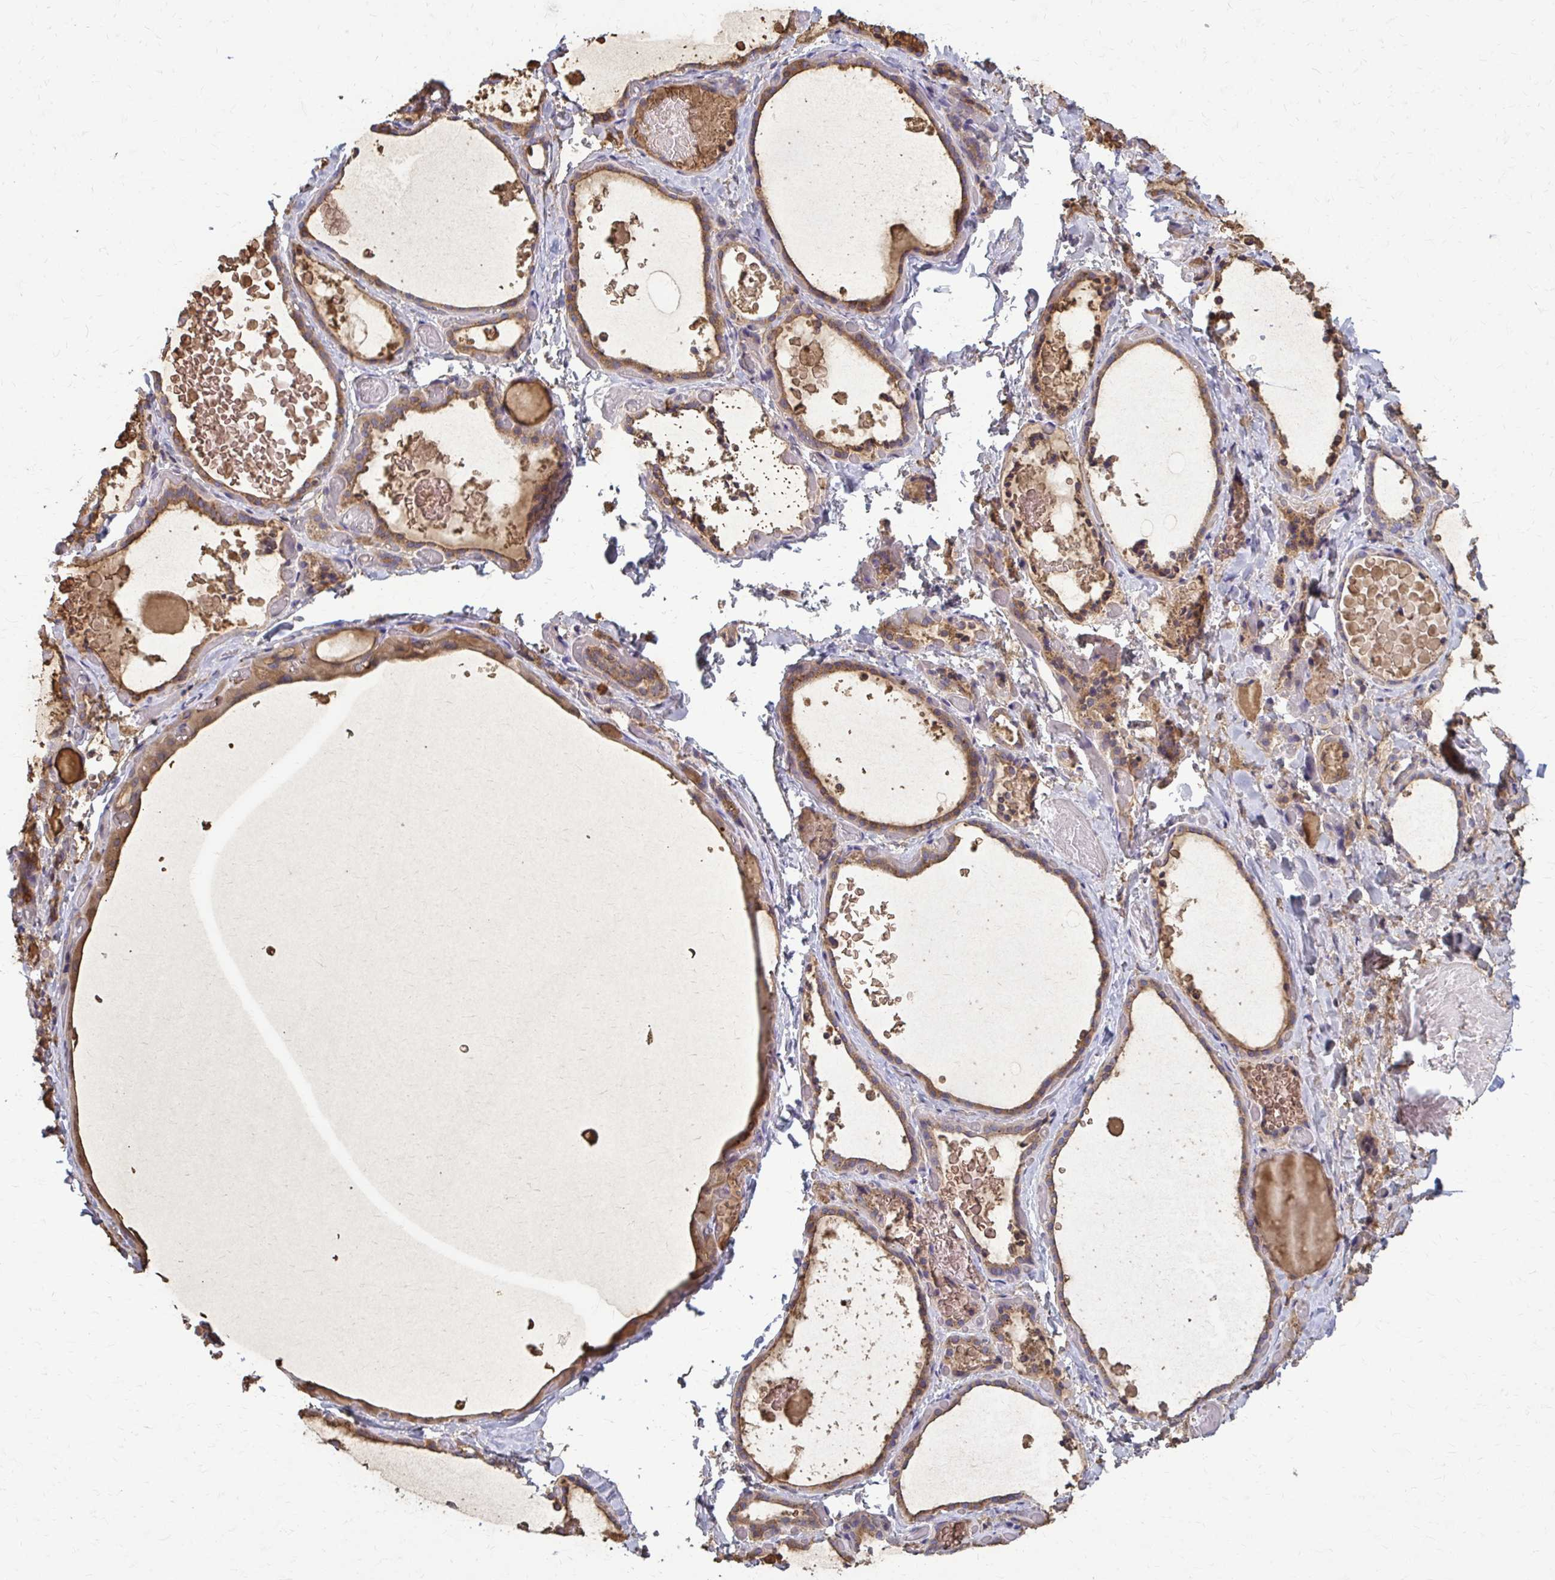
{"staining": {"intensity": "weak", "quantity": ">75%", "location": "cytoplasmic/membranous"}, "tissue": "thyroid gland", "cell_type": "Glandular cells", "image_type": "normal", "snomed": [{"axis": "morphology", "description": "Normal tissue, NOS"}, {"axis": "topography", "description": "Thyroid gland"}], "caption": "Immunohistochemistry (IHC) of benign human thyroid gland displays low levels of weak cytoplasmic/membranous expression in approximately >75% of glandular cells. Using DAB (brown) and hematoxylin (blue) stains, captured at high magnification using brightfield microscopy.", "gene": "MCRIP2", "patient": {"sex": "female", "age": 56}}